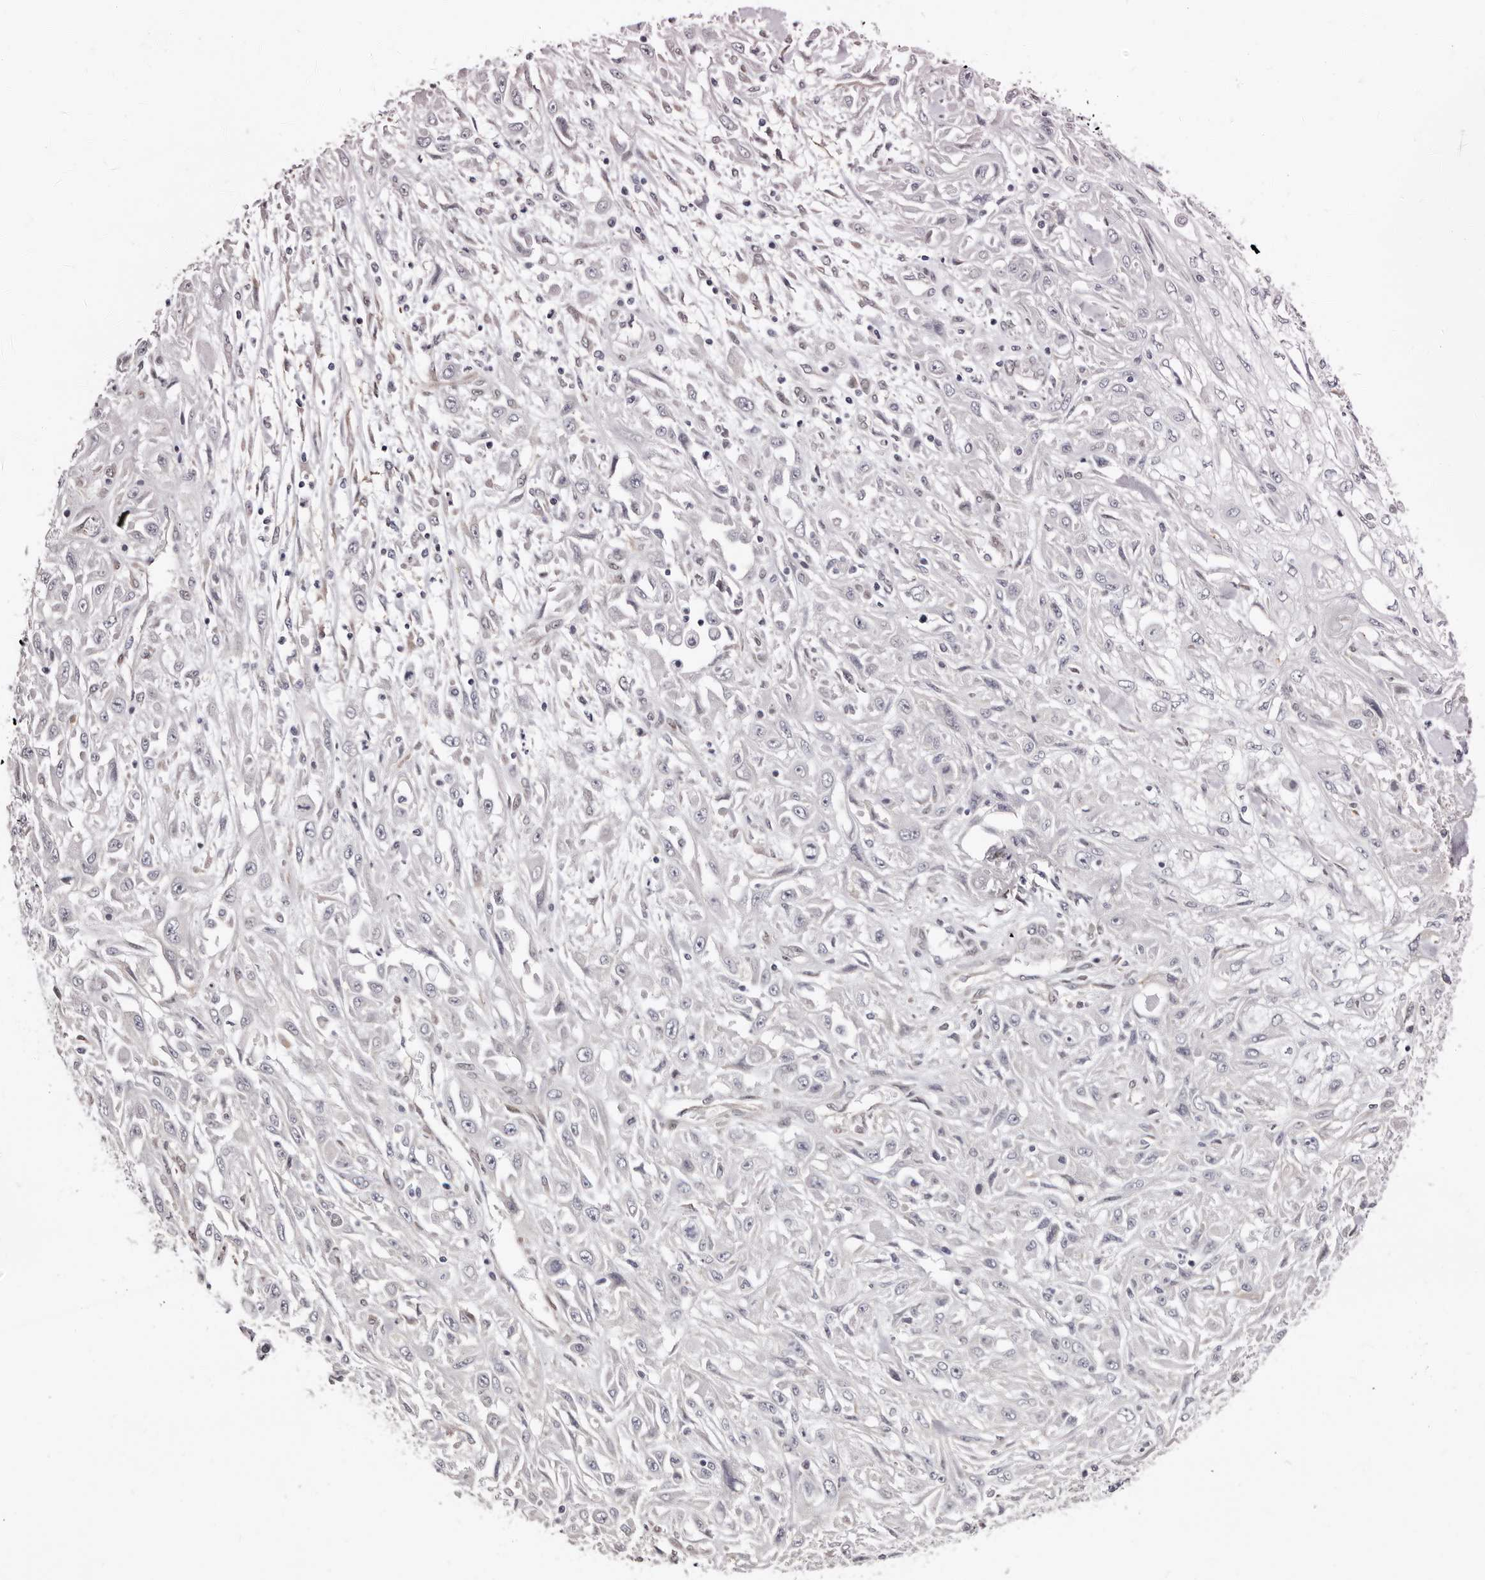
{"staining": {"intensity": "negative", "quantity": "none", "location": "none"}, "tissue": "skin cancer", "cell_type": "Tumor cells", "image_type": "cancer", "snomed": [{"axis": "morphology", "description": "Squamous cell carcinoma, NOS"}, {"axis": "morphology", "description": "Squamous cell carcinoma, metastatic, NOS"}, {"axis": "topography", "description": "Skin"}, {"axis": "topography", "description": "Lymph node"}], "caption": "This is an immunohistochemistry histopathology image of skin metastatic squamous cell carcinoma. There is no positivity in tumor cells.", "gene": "KHDRBS2", "patient": {"sex": "male", "age": 75}}